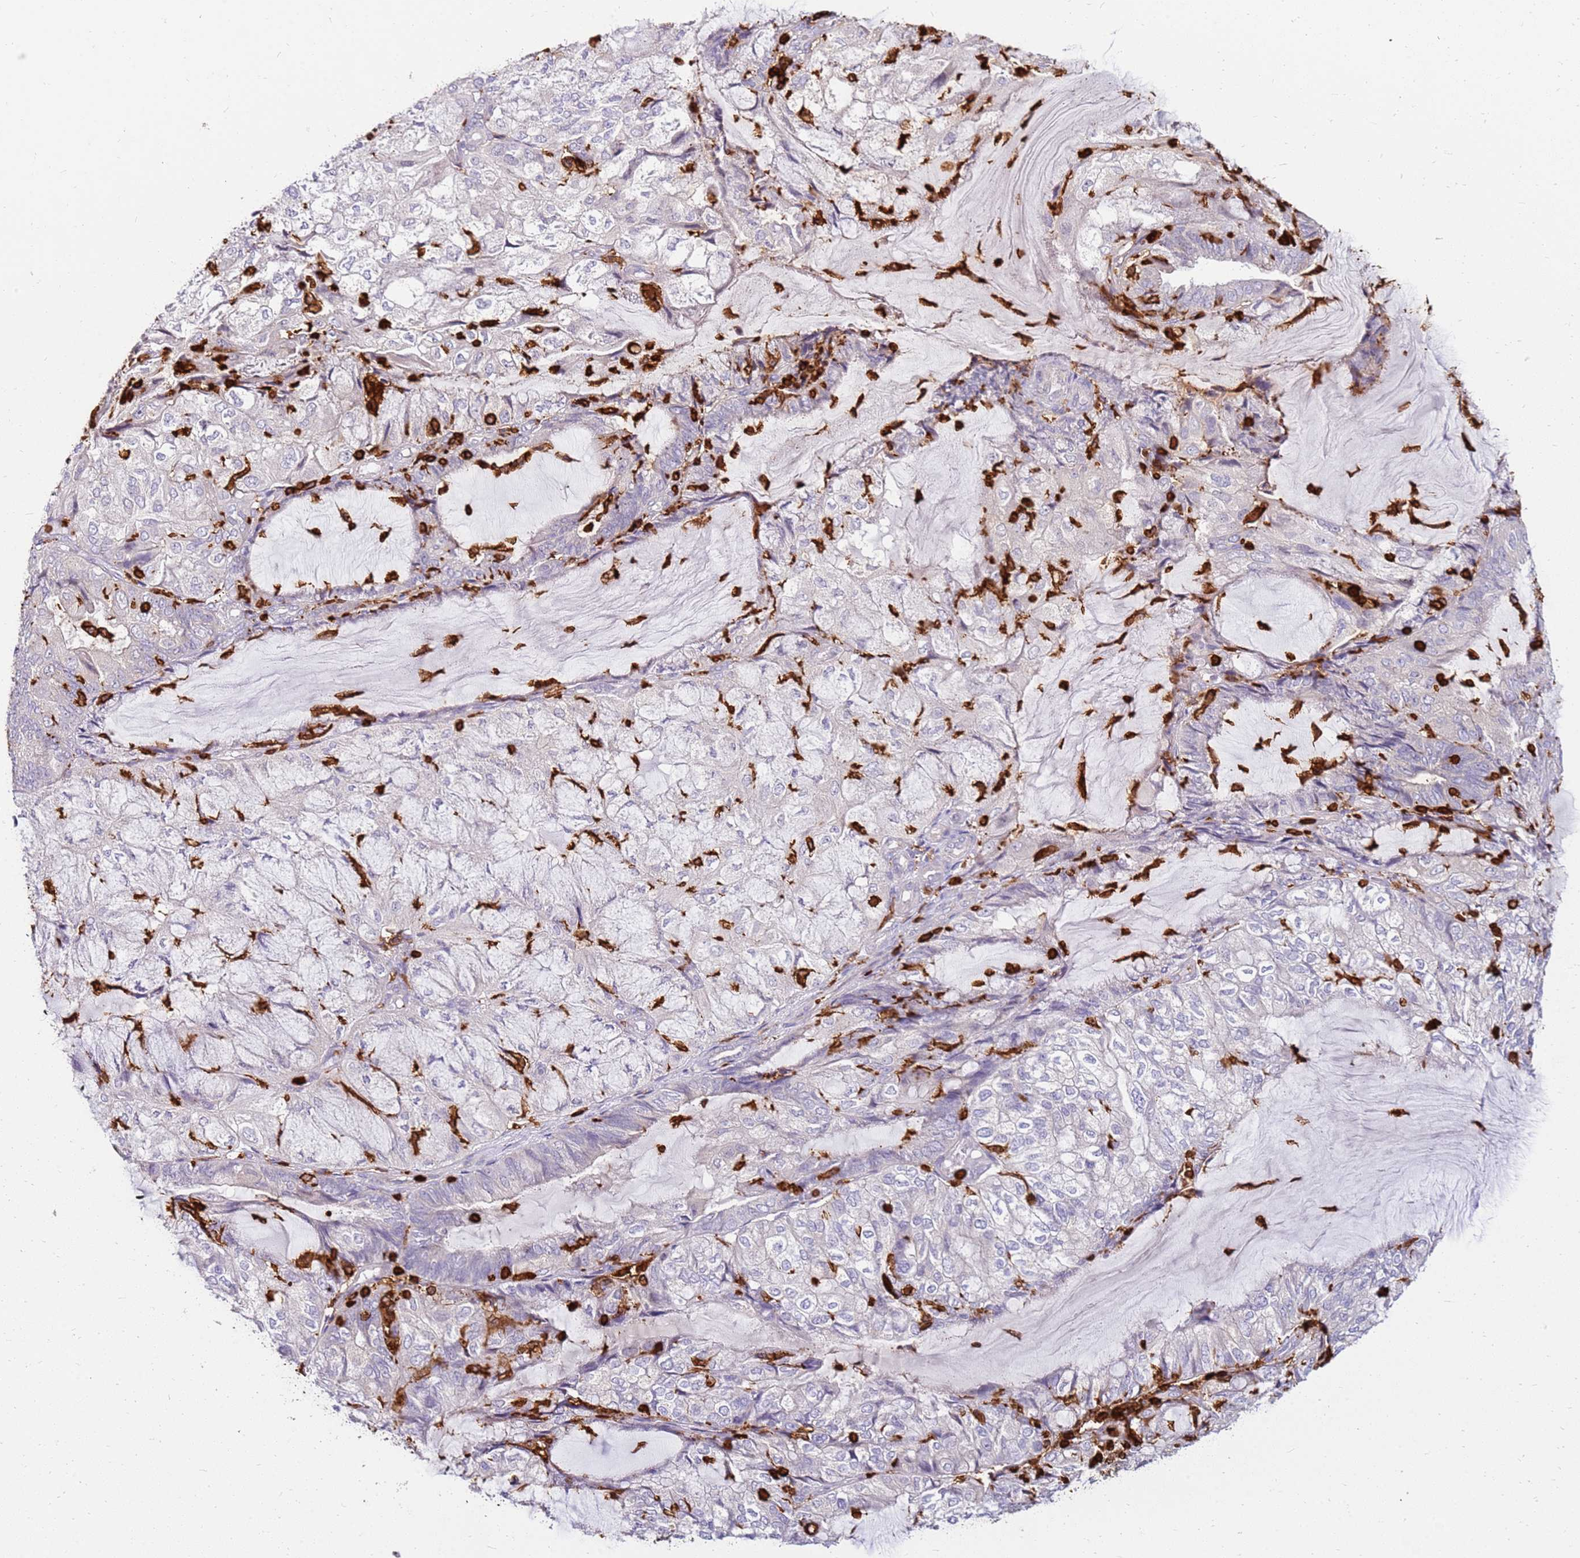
{"staining": {"intensity": "negative", "quantity": "none", "location": "none"}, "tissue": "endometrial cancer", "cell_type": "Tumor cells", "image_type": "cancer", "snomed": [{"axis": "morphology", "description": "Adenocarcinoma, NOS"}, {"axis": "topography", "description": "Endometrium"}], "caption": "Tumor cells are negative for brown protein staining in endometrial cancer.", "gene": "CORO1A", "patient": {"sex": "female", "age": 81}}